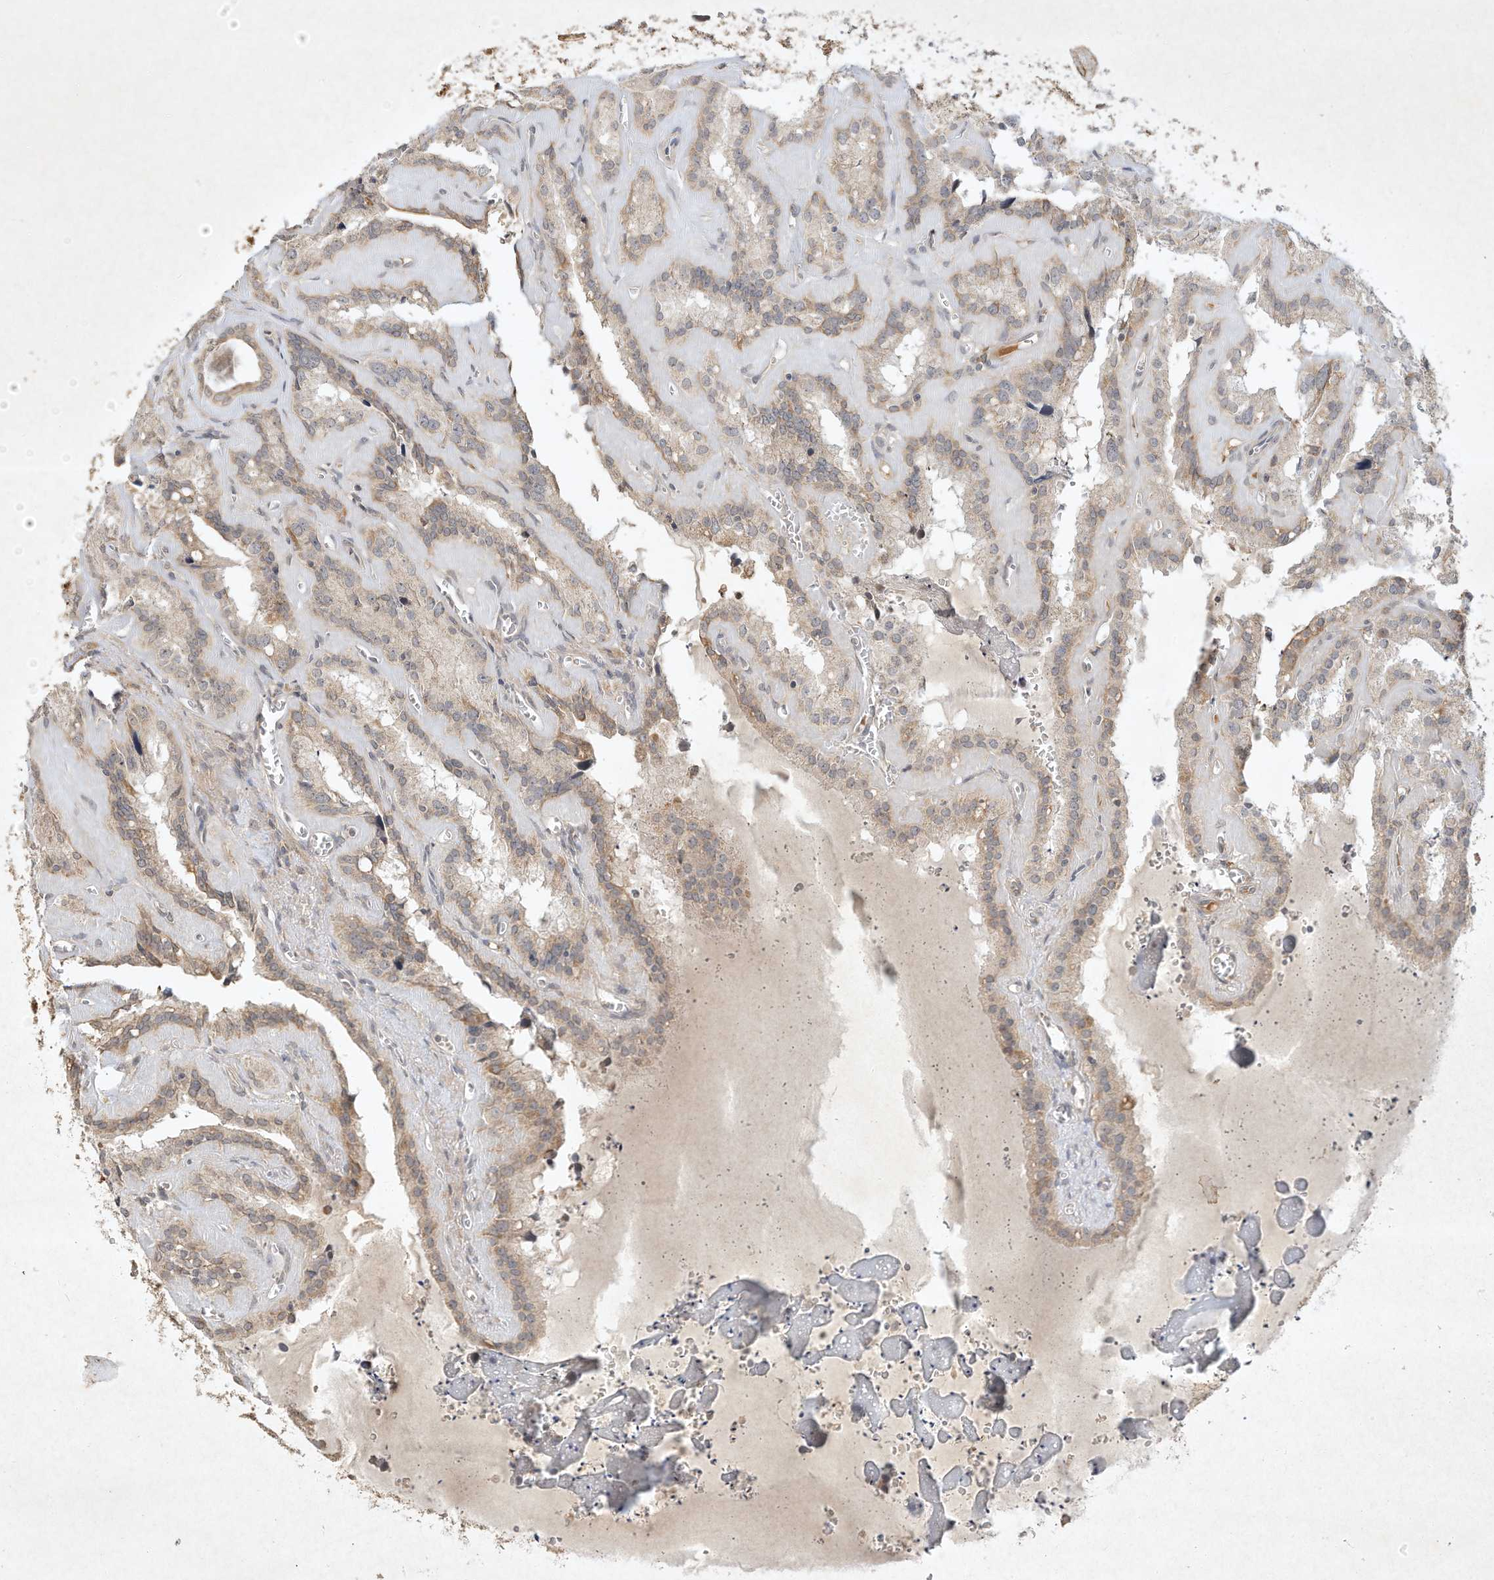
{"staining": {"intensity": "weak", "quantity": "25%-75%", "location": "cytoplasmic/membranous"}, "tissue": "seminal vesicle", "cell_type": "Glandular cells", "image_type": "normal", "snomed": [{"axis": "morphology", "description": "Normal tissue, NOS"}, {"axis": "topography", "description": "Prostate"}, {"axis": "topography", "description": "Seminal veicle"}], "caption": "Brown immunohistochemical staining in normal seminal vesicle displays weak cytoplasmic/membranous expression in about 25%-75% of glandular cells. (DAB = brown stain, brightfield microscopy at high magnification).", "gene": "BTRC", "patient": {"sex": "male", "age": 59}}